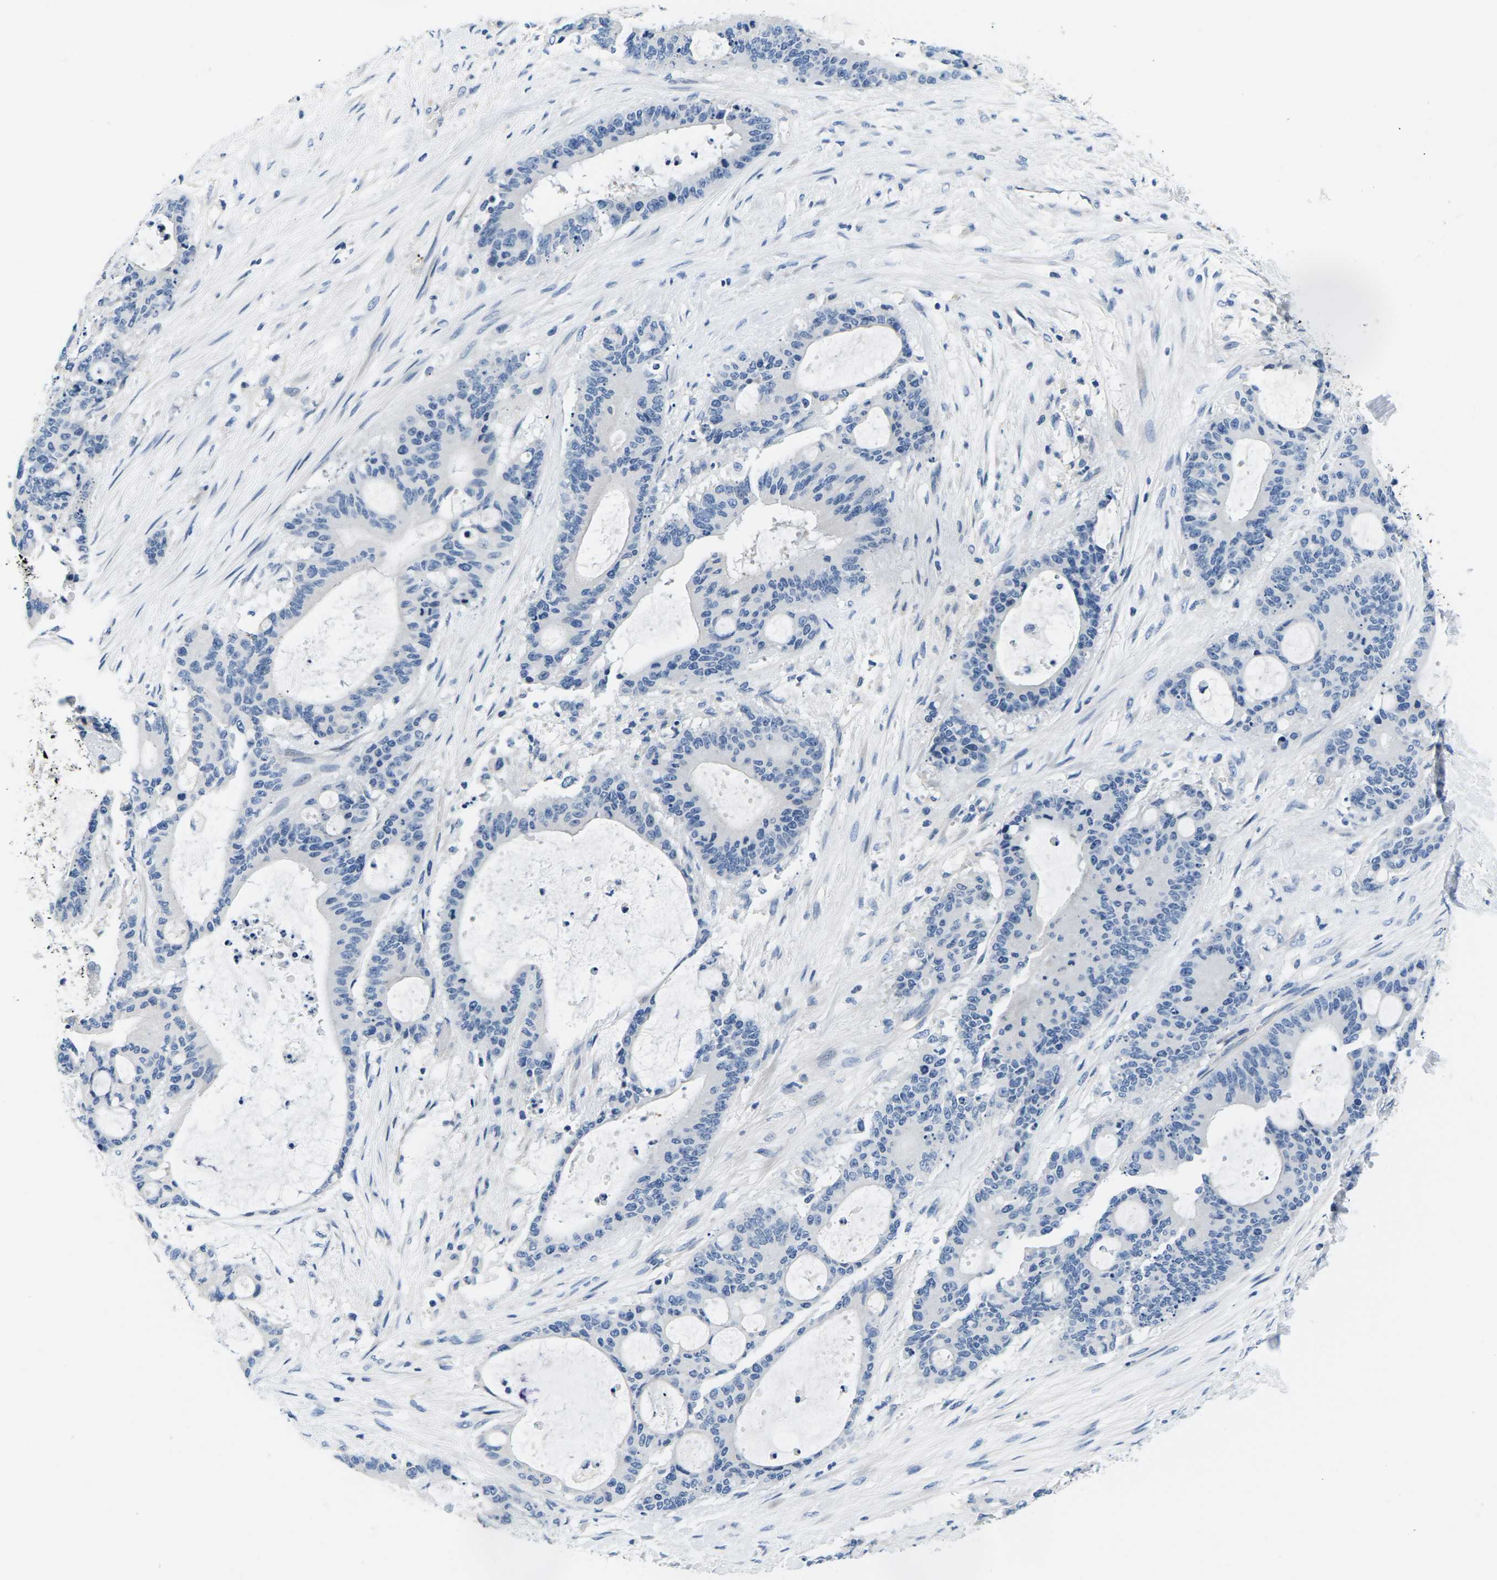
{"staining": {"intensity": "negative", "quantity": "none", "location": "none"}, "tissue": "liver cancer", "cell_type": "Tumor cells", "image_type": "cancer", "snomed": [{"axis": "morphology", "description": "Cholangiocarcinoma"}, {"axis": "topography", "description": "Liver"}], "caption": "Tumor cells are negative for protein expression in human liver cholangiocarcinoma.", "gene": "TSPAN2", "patient": {"sex": "female", "age": 73}}